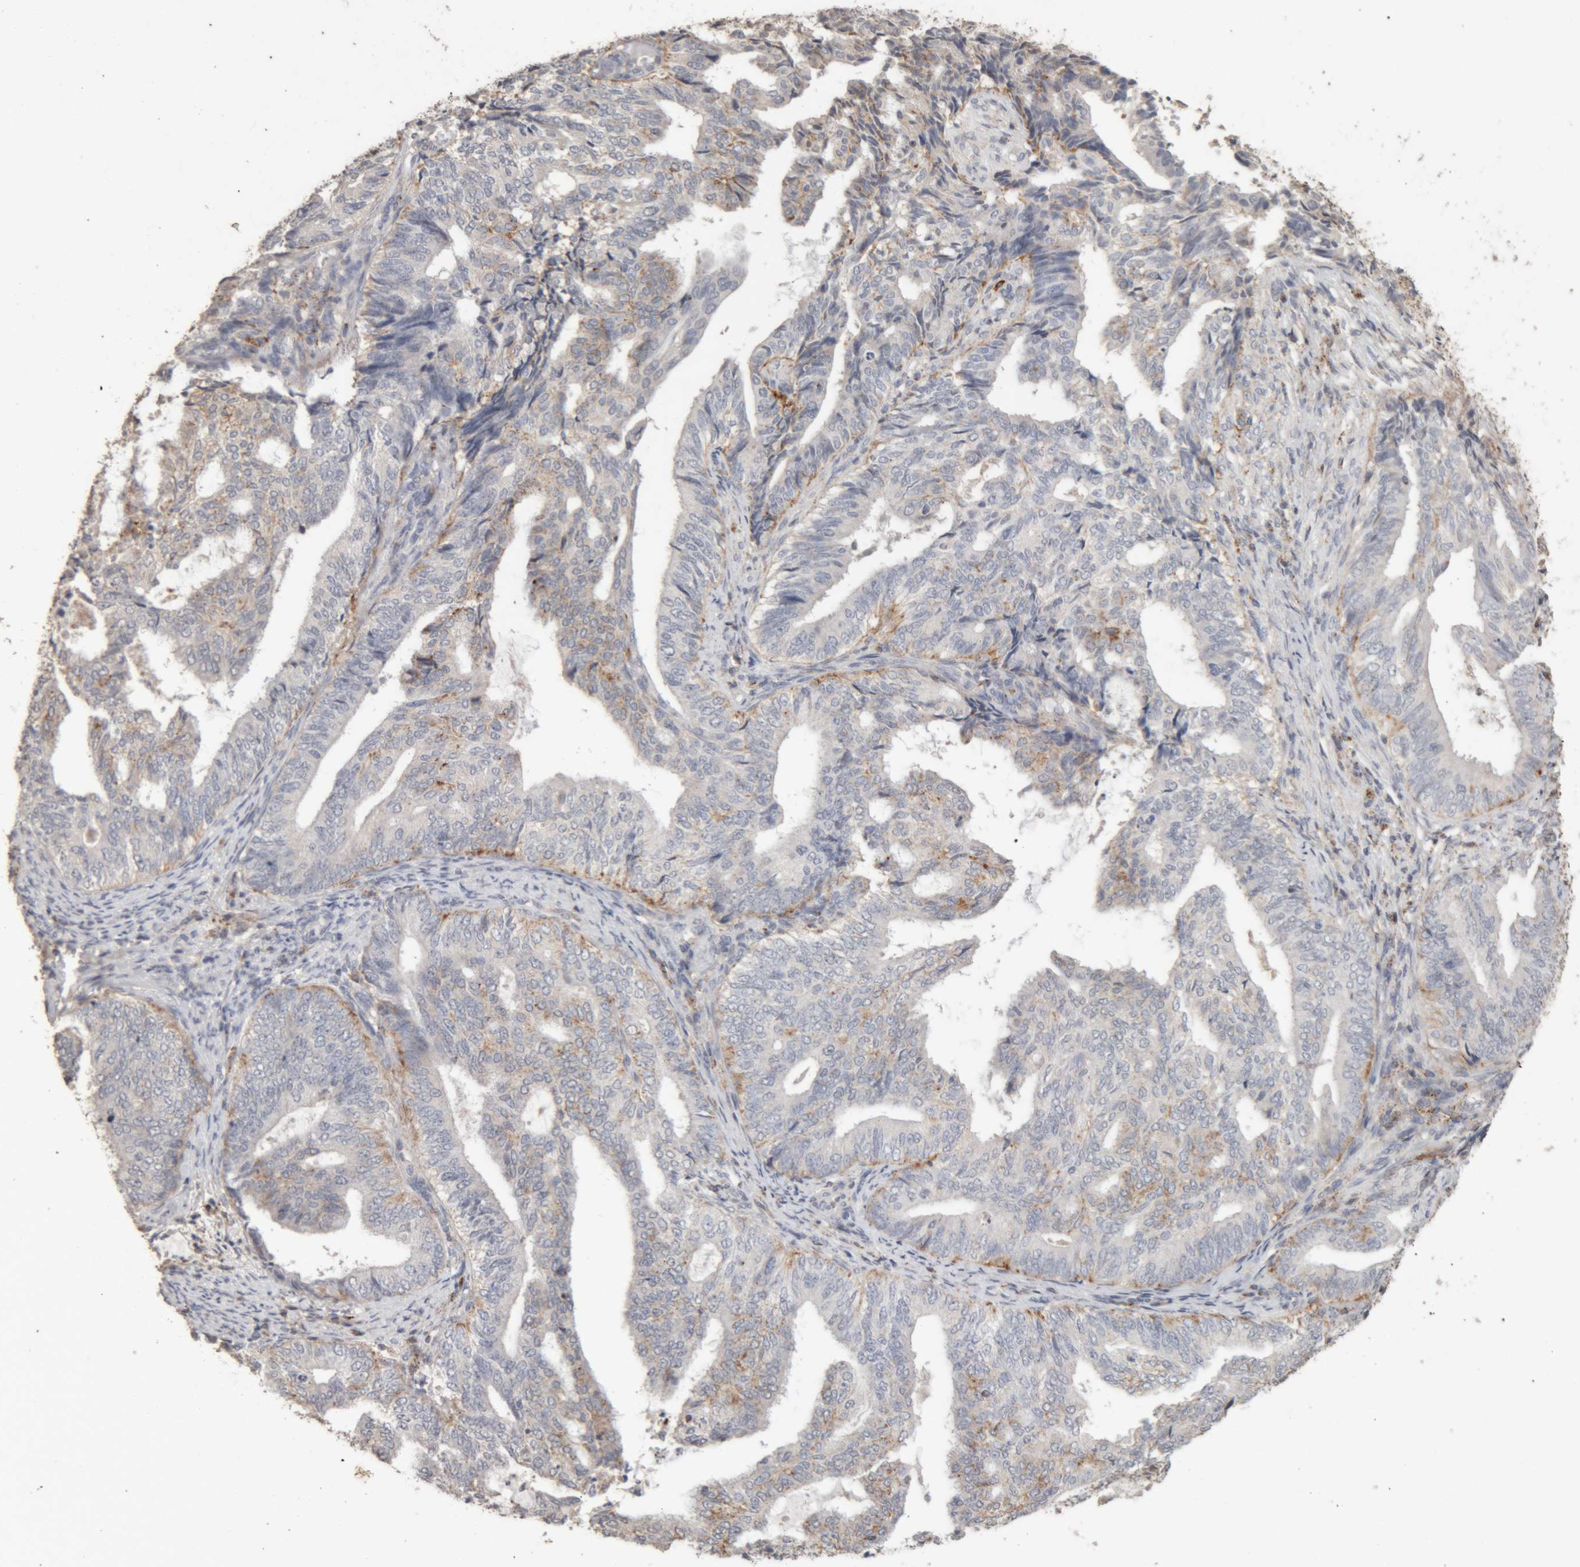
{"staining": {"intensity": "strong", "quantity": "<25%", "location": "cytoplasmic/membranous"}, "tissue": "endometrial cancer", "cell_type": "Tumor cells", "image_type": "cancer", "snomed": [{"axis": "morphology", "description": "Adenocarcinoma, NOS"}, {"axis": "topography", "description": "Endometrium"}], "caption": "Immunohistochemistry (IHC) image of neoplastic tissue: adenocarcinoma (endometrial) stained using IHC displays medium levels of strong protein expression localized specifically in the cytoplasmic/membranous of tumor cells, appearing as a cytoplasmic/membranous brown color.", "gene": "ARSA", "patient": {"sex": "female", "age": 58}}